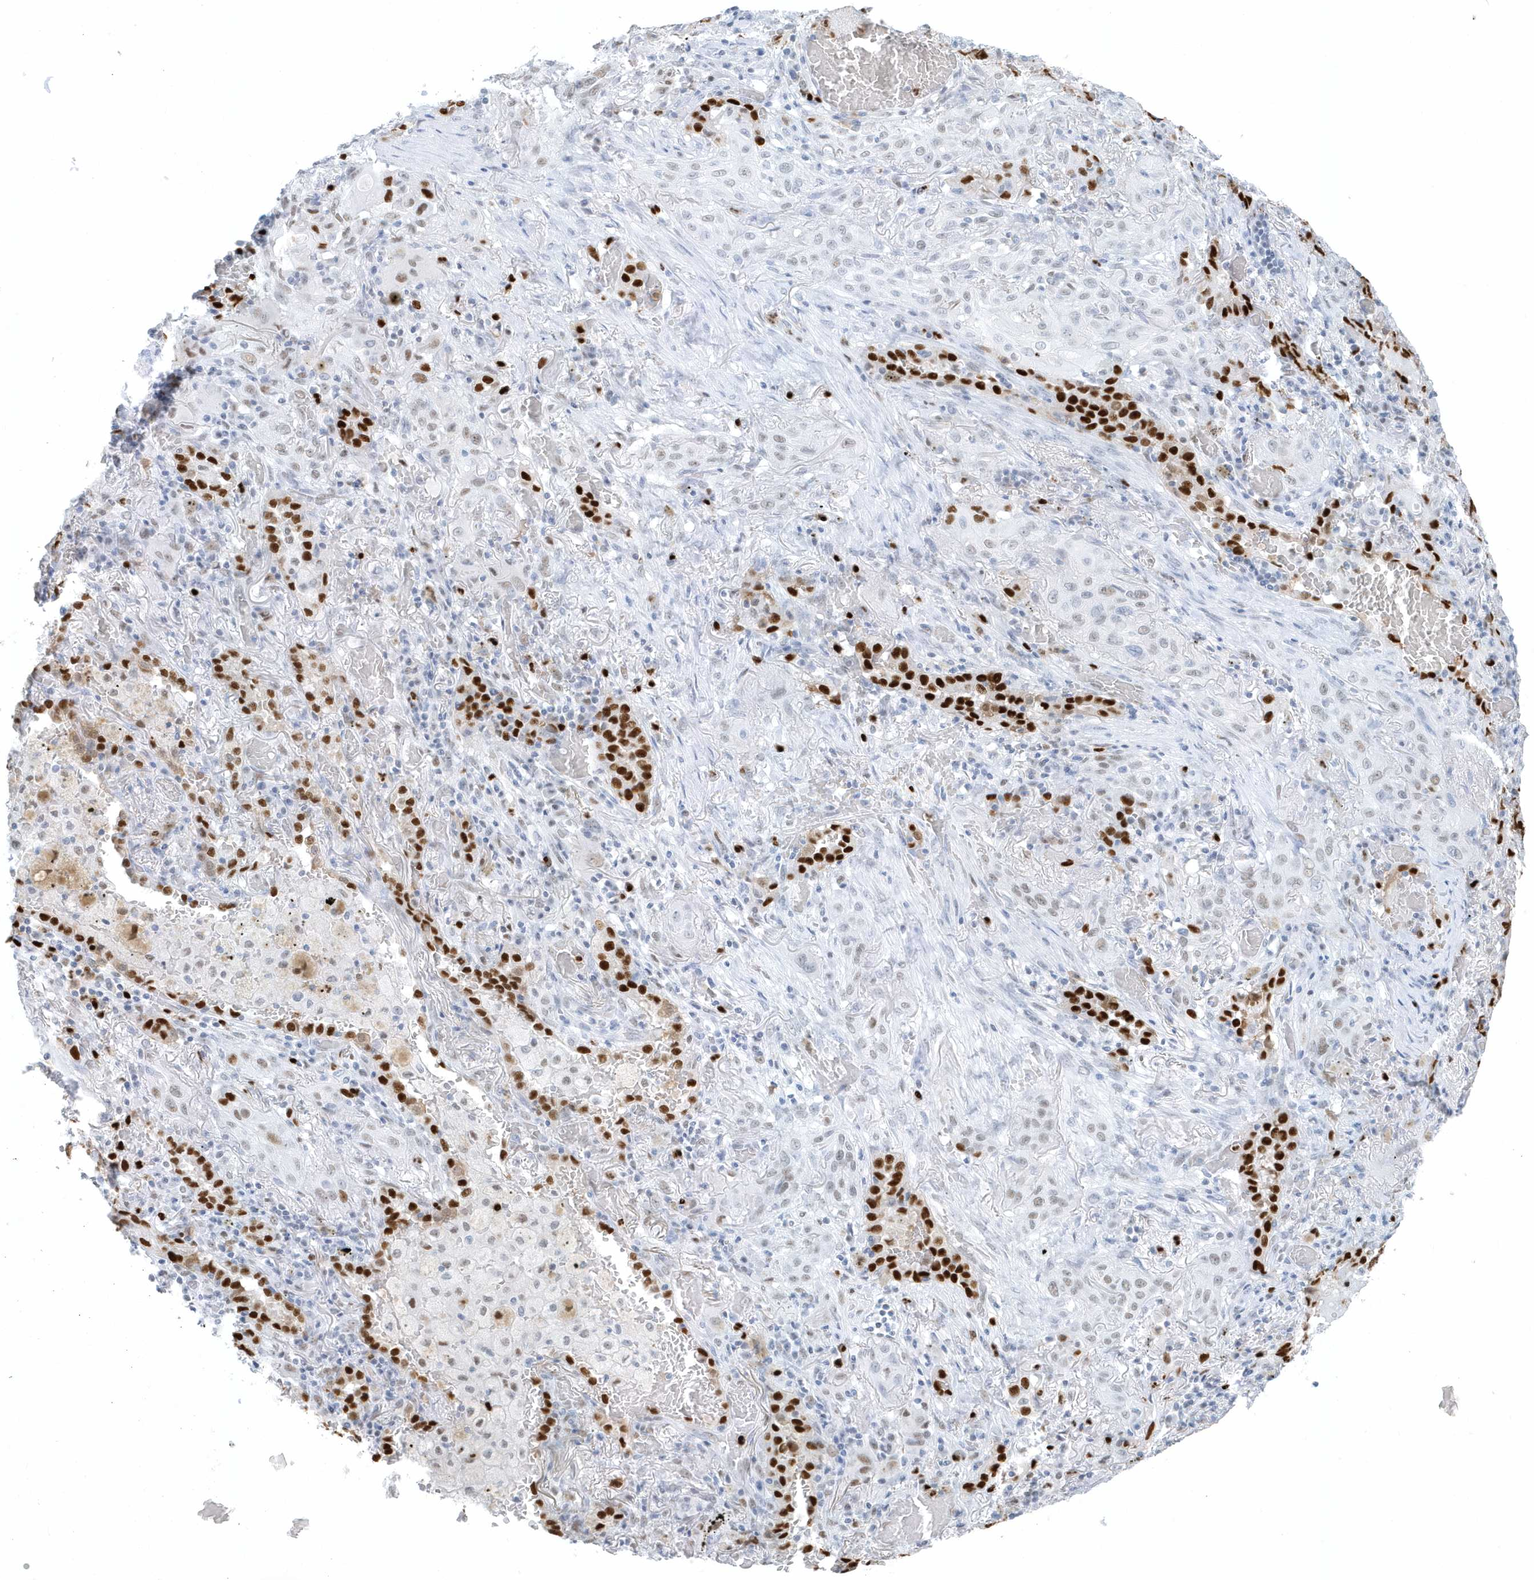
{"staining": {"intensity": "negative", "quantity": "none", "location": "none"}, "tissue": "lung cancer", "cell_type": "Tumor cells", "image_type": "cancer", "snomed": [{"axis": "morphology", "description": "Squamous cell carcinoma, NOS"}, {"axis": "topography", "description": "Lung"}], "caption": "Human squamous cell carcinoma (lung) stained for a protein using immunohistochemistry (IHC) displays no expression in tumor cells.", "gene": "SMIM34", "patient": {"sex": "female", "age": 47}}